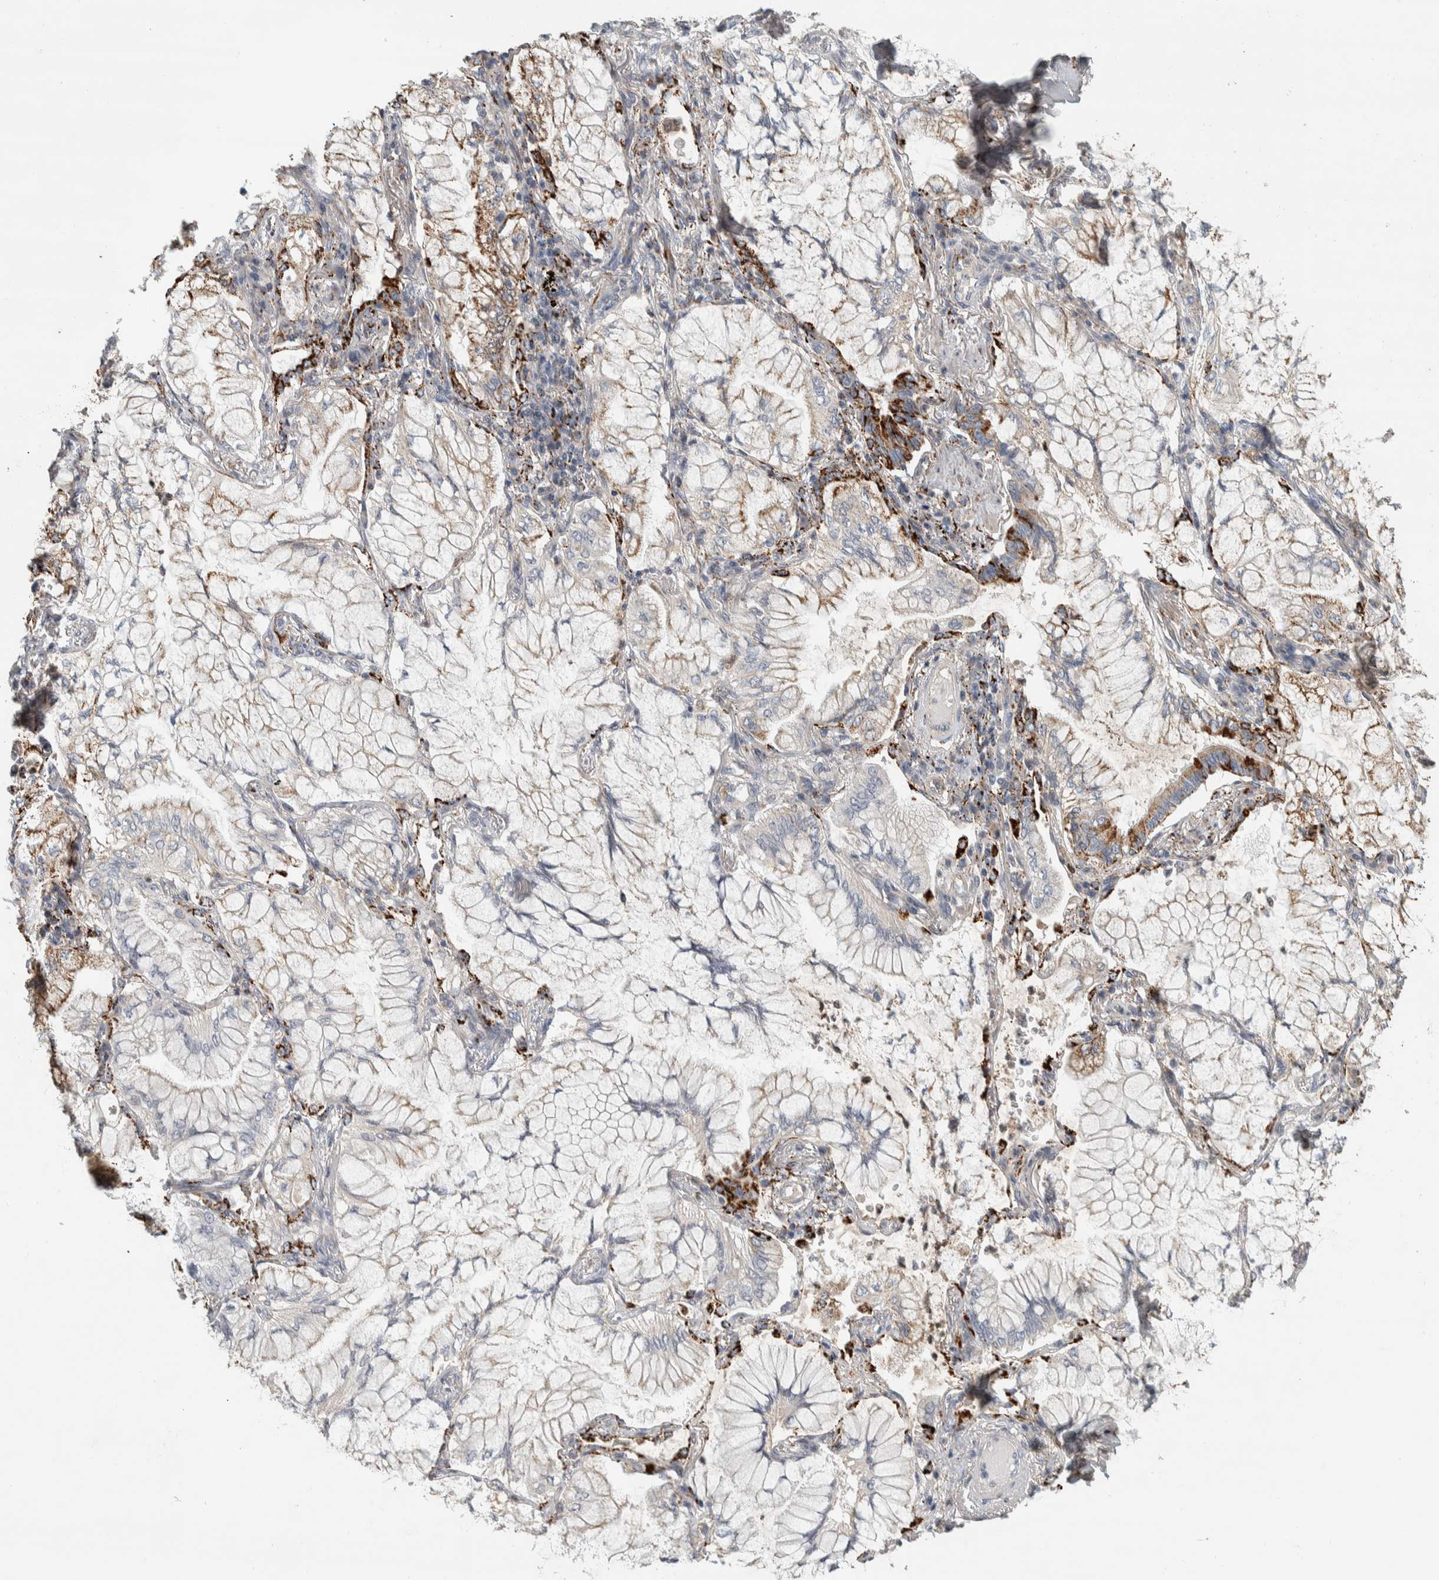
{"staining": {"intensity": "moderate", "quantity": "<25%", "location": "cytoplasmic/membranous"}, "tissue": "lung cancer", "cell_type": "Tumor cells", "image_type": "cancer", "snomed": [{"axis": "morphology", "description": "Adenocarcinoma, NOS"}, {"axis": "topography", "description": "Lung"}], "caption": "Lung cancer stained with a protein marker reveals moderate staining in tumor cells.", "gene": "FAM78A", "patient": {"sex": "female", "age": 70}}